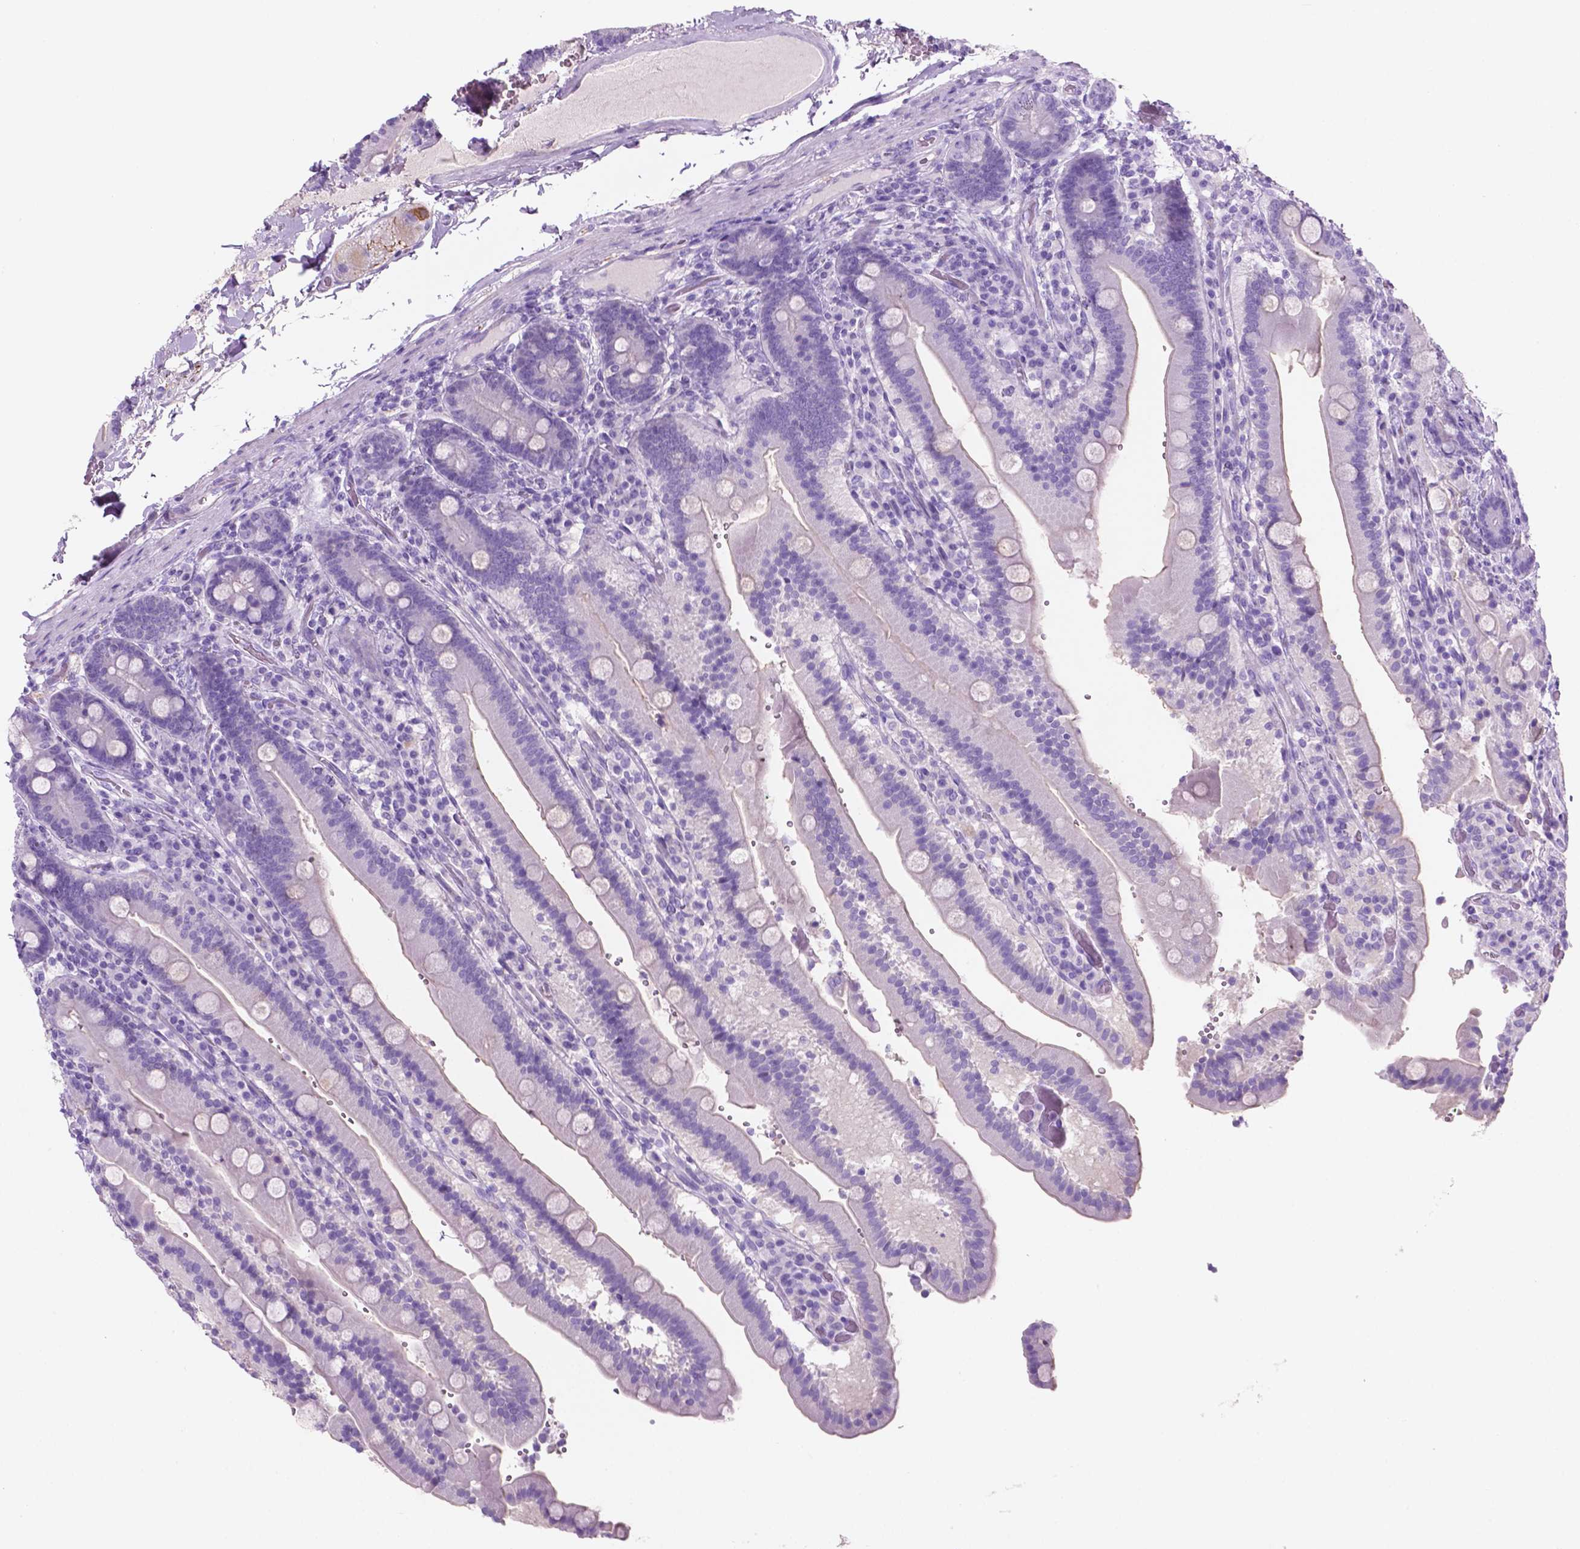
{"staining": {"intensity": "negative", "quantity": "none", "location": "none"}, "tissue": "duodenum", "cell_type": "Glandular cells", "image_type": "normal", "snomed": [{"axis": "morphology", "description": "Normal tissue, NOS"}, {"axis": "topography", "description": "Duodenum"}], "caption": "High power microscopy photomicrograph of an IHC photomicrograph of benign duodenum, revealing no significant staining in glandular cells. (DAB (3,3'-diaminobenzidine) immunohistochemistry (IHC) with hematoxylin counter stain).", "gene": "POU4F1", "patient": {"sex": "female", "age": 62}}